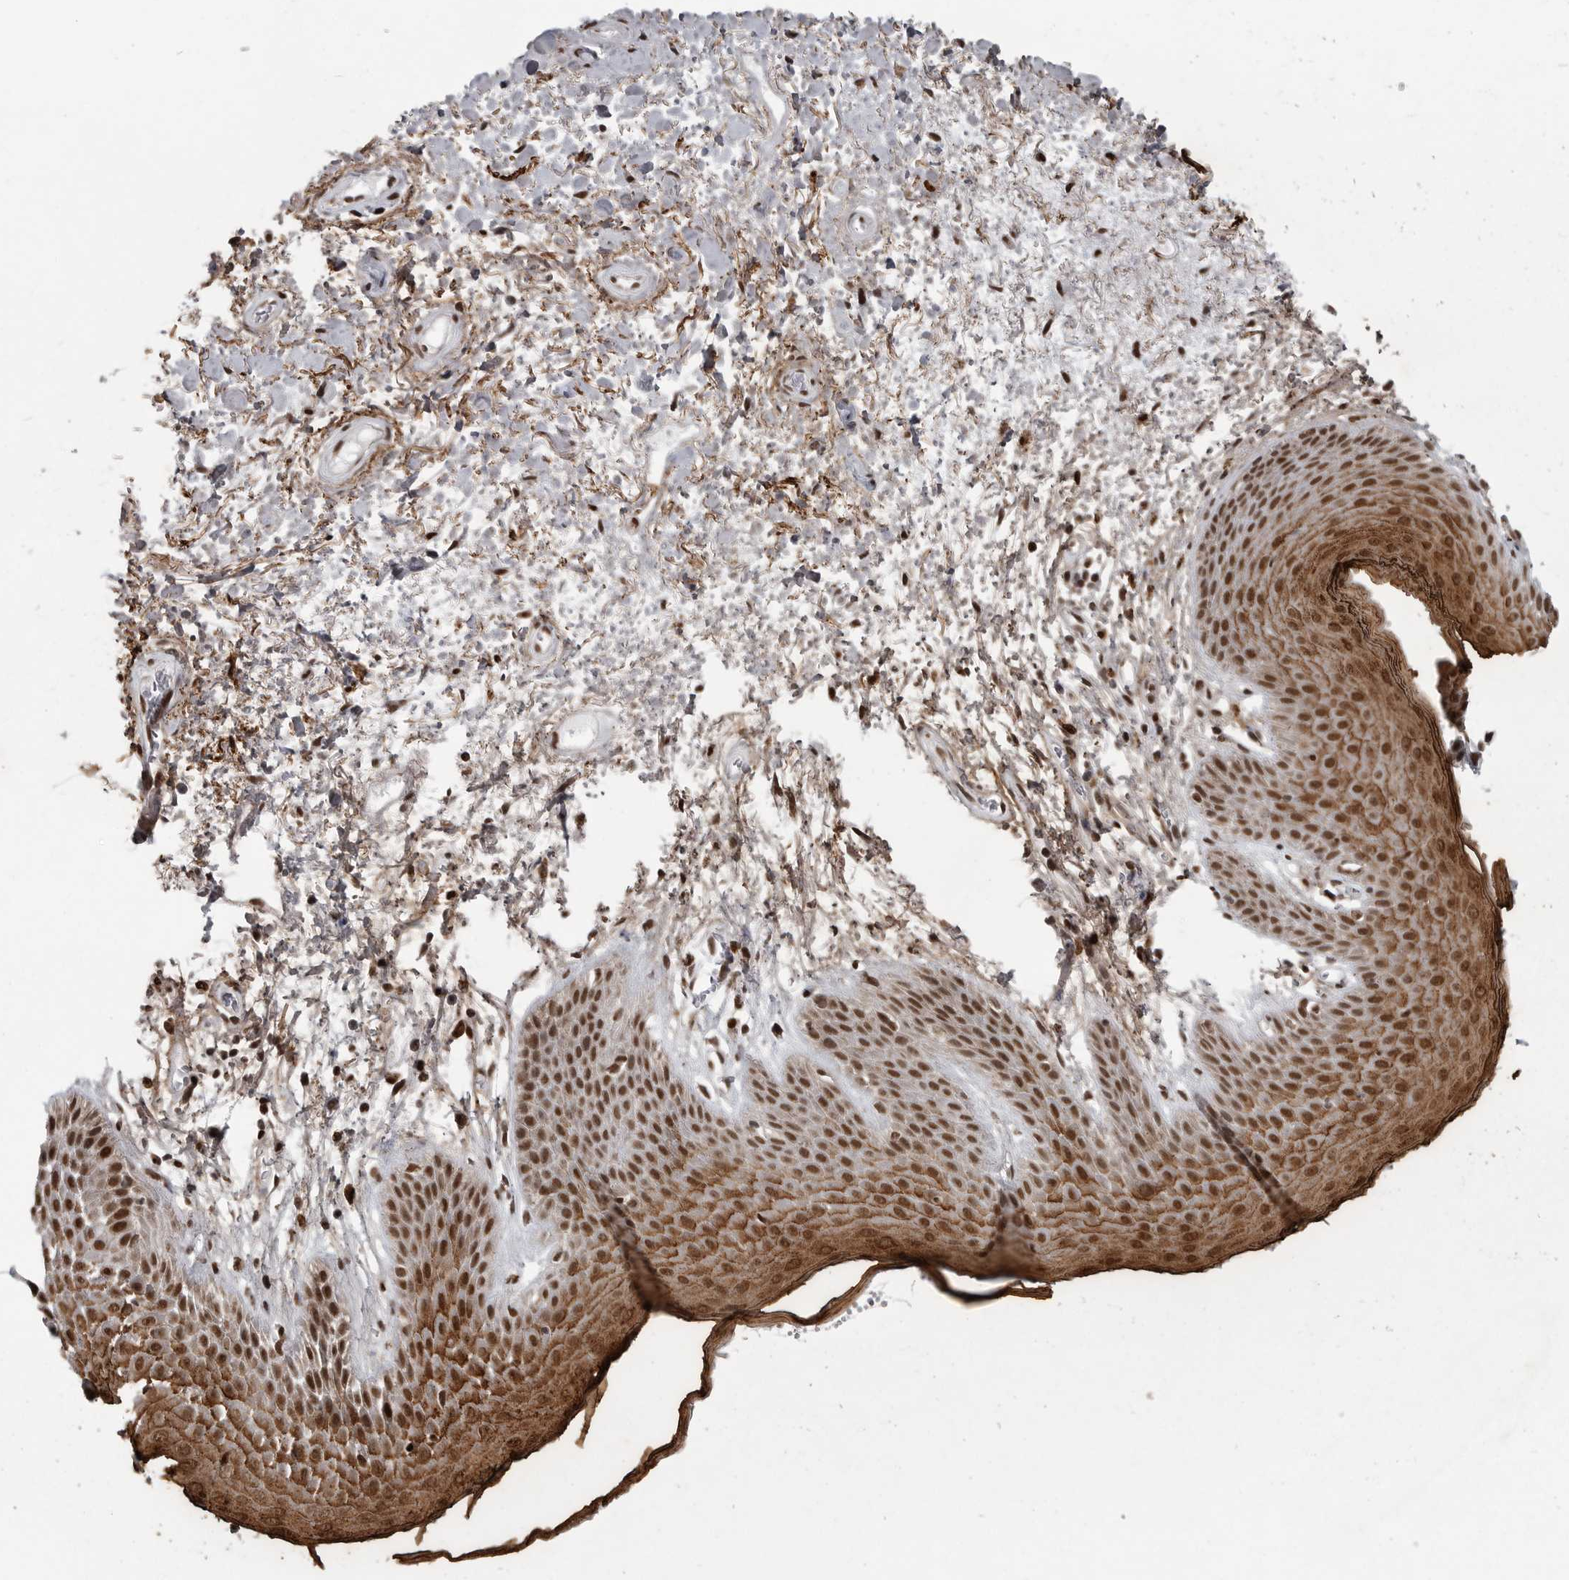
{"staining": {"intensity": "moderate", "quantity": ">75%", "location": "cytoplasmic/membranous,nuclear"}, "tissue": "skin", "cell_type": "Epidermal cells", "image_type": "normal", "snomed": [{"axis": "morphology", "description": "Normal tissue, NOS"}, {"axis": "topography", "description": "Anal"}], "caption": "The micrograph reveals staining of normal skin, revealing moderate cytoplasmic/membranous,nuclear protein staining (brown color) within epidermal cells.", "gene": "YAF2", "patient": {"sex": "male", "age": 74}}